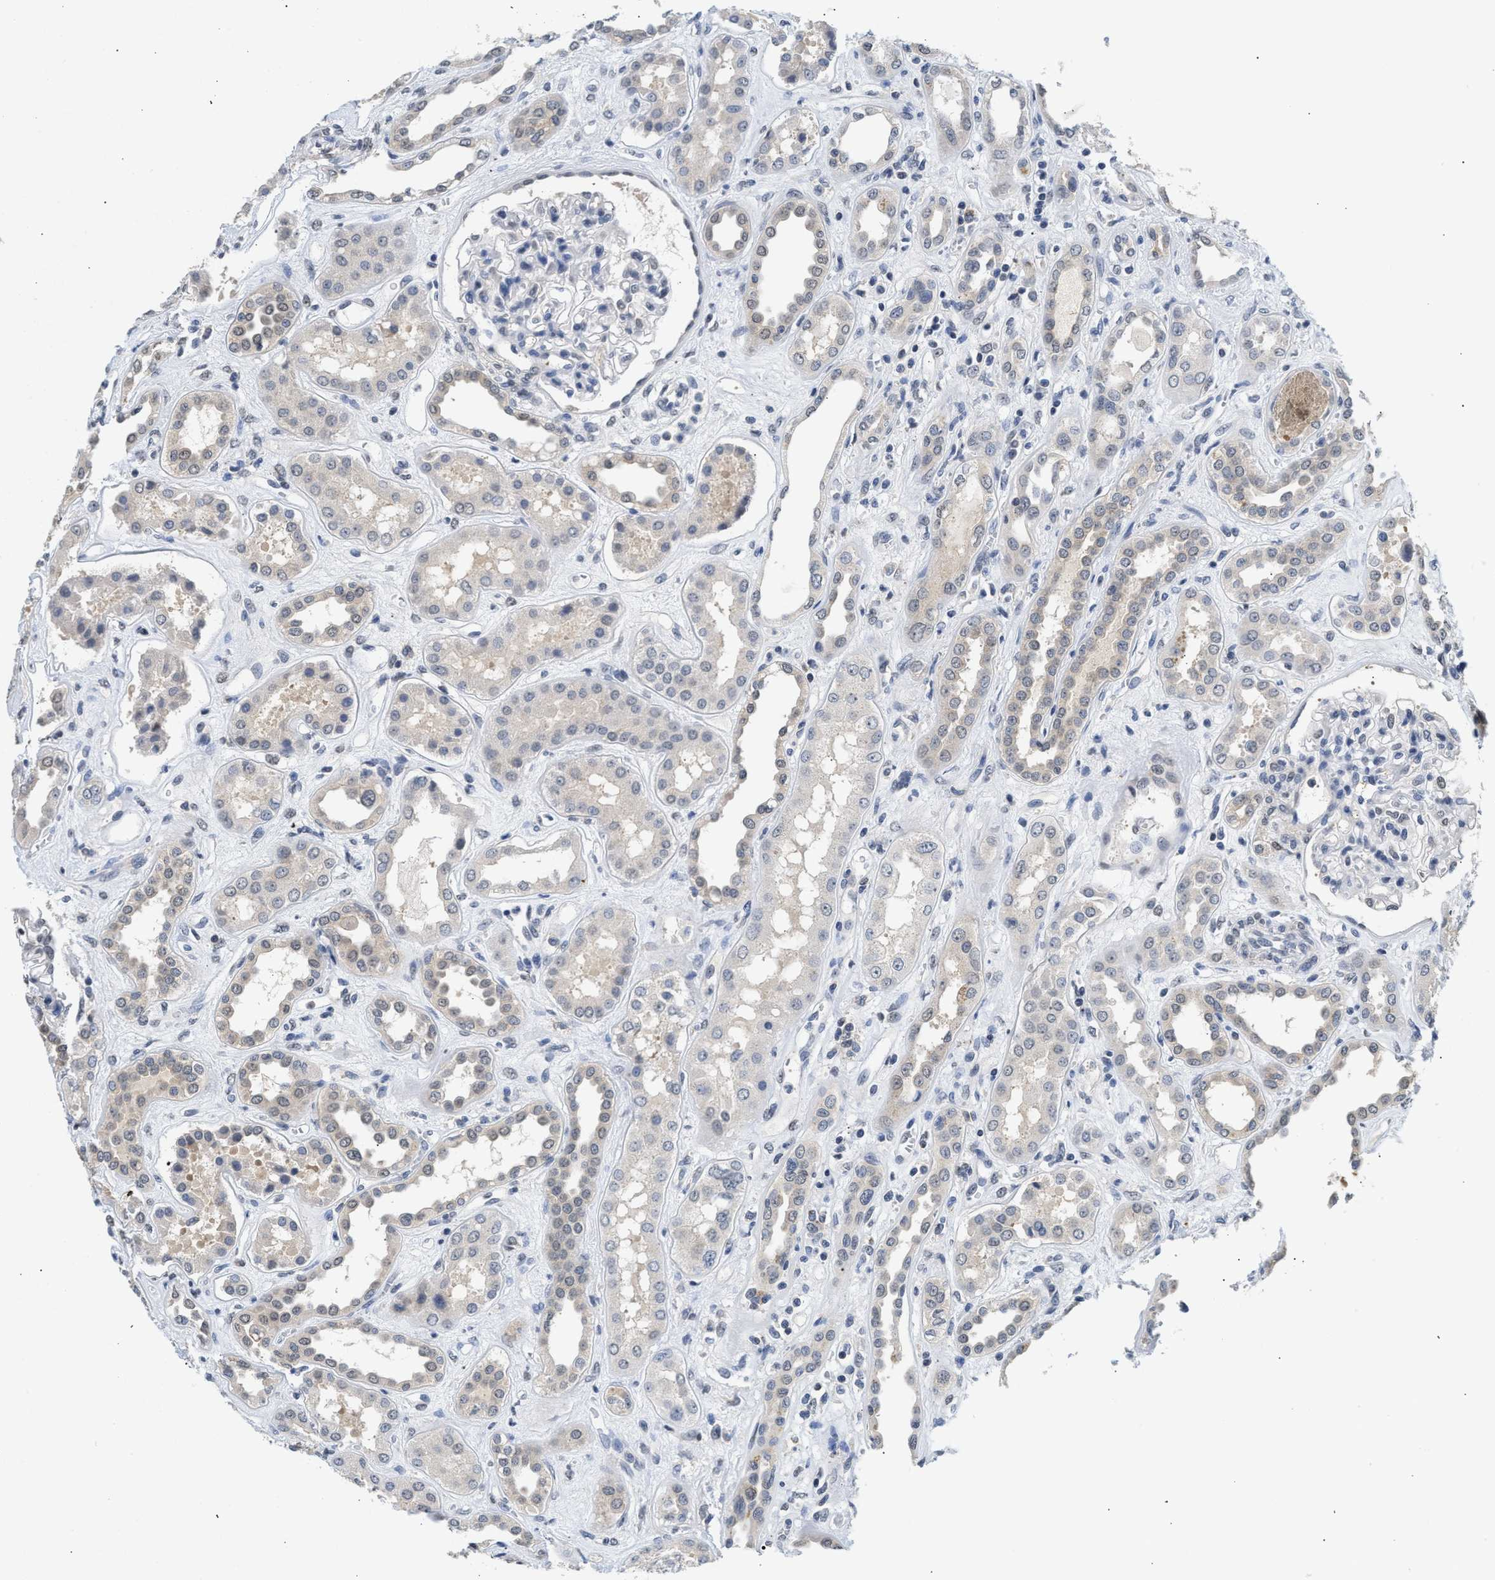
{"staining": {"intensity": "negative", "quantity": "none", "location": "none"}, "tissue": "kidney", "cell_type": "Cells in glomeruli", "image_type": "normal", "snomed": [{"axis": "morphology", "description": "Normal tissue, NOS"}, {"axis": "topography", "description": "Kidney"}], "caption": "High power microscopy image of an IHC histopathology image of benign kidney, revealing no significant positivity in cells in glomeruli. Brightfield microscopy of immunohistochemistry stained with DAB (3,3'-diaminobenzidine) (brown) and hematoxylin (blue), captured at high magnification.", "gene": "PPM1L", "patient": {"sex": "male", "age": 59}}